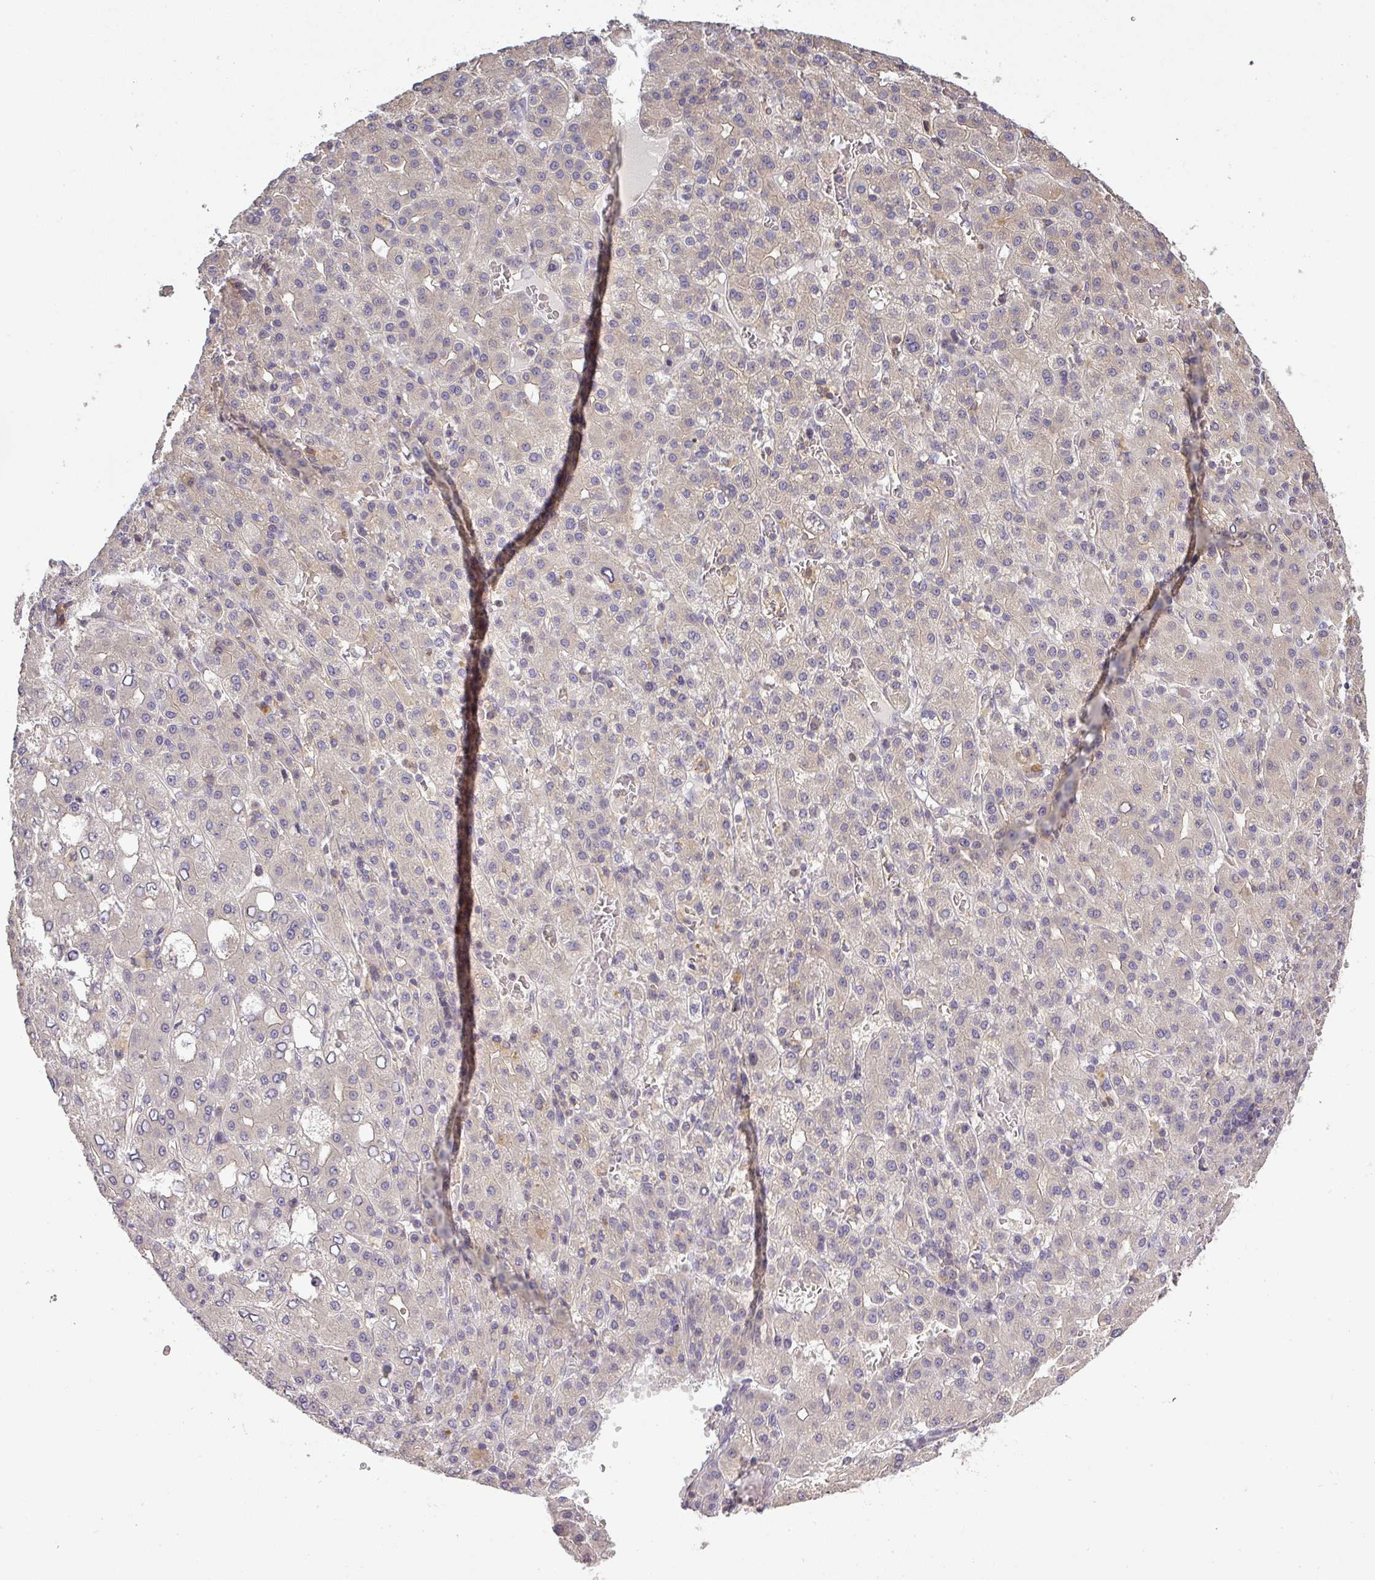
{"staining": {"intensity": "negative", "quantity": "none", "location": "none"}, "tissue": "liver cancer", "cell_type": "Tumor cells", "image_type": "cancer", "snomed": [{"axis": "morphology", "description": "Carcinoma, Hepatocellular, NOS"}, {"axis": "topography", "description": "Liver"}], "caption": "There is no significant staining in tumor cells of liver hepatocellular carcinoma.", "gene": "NIN", "patient": {"sex": "male", "age": 65}}